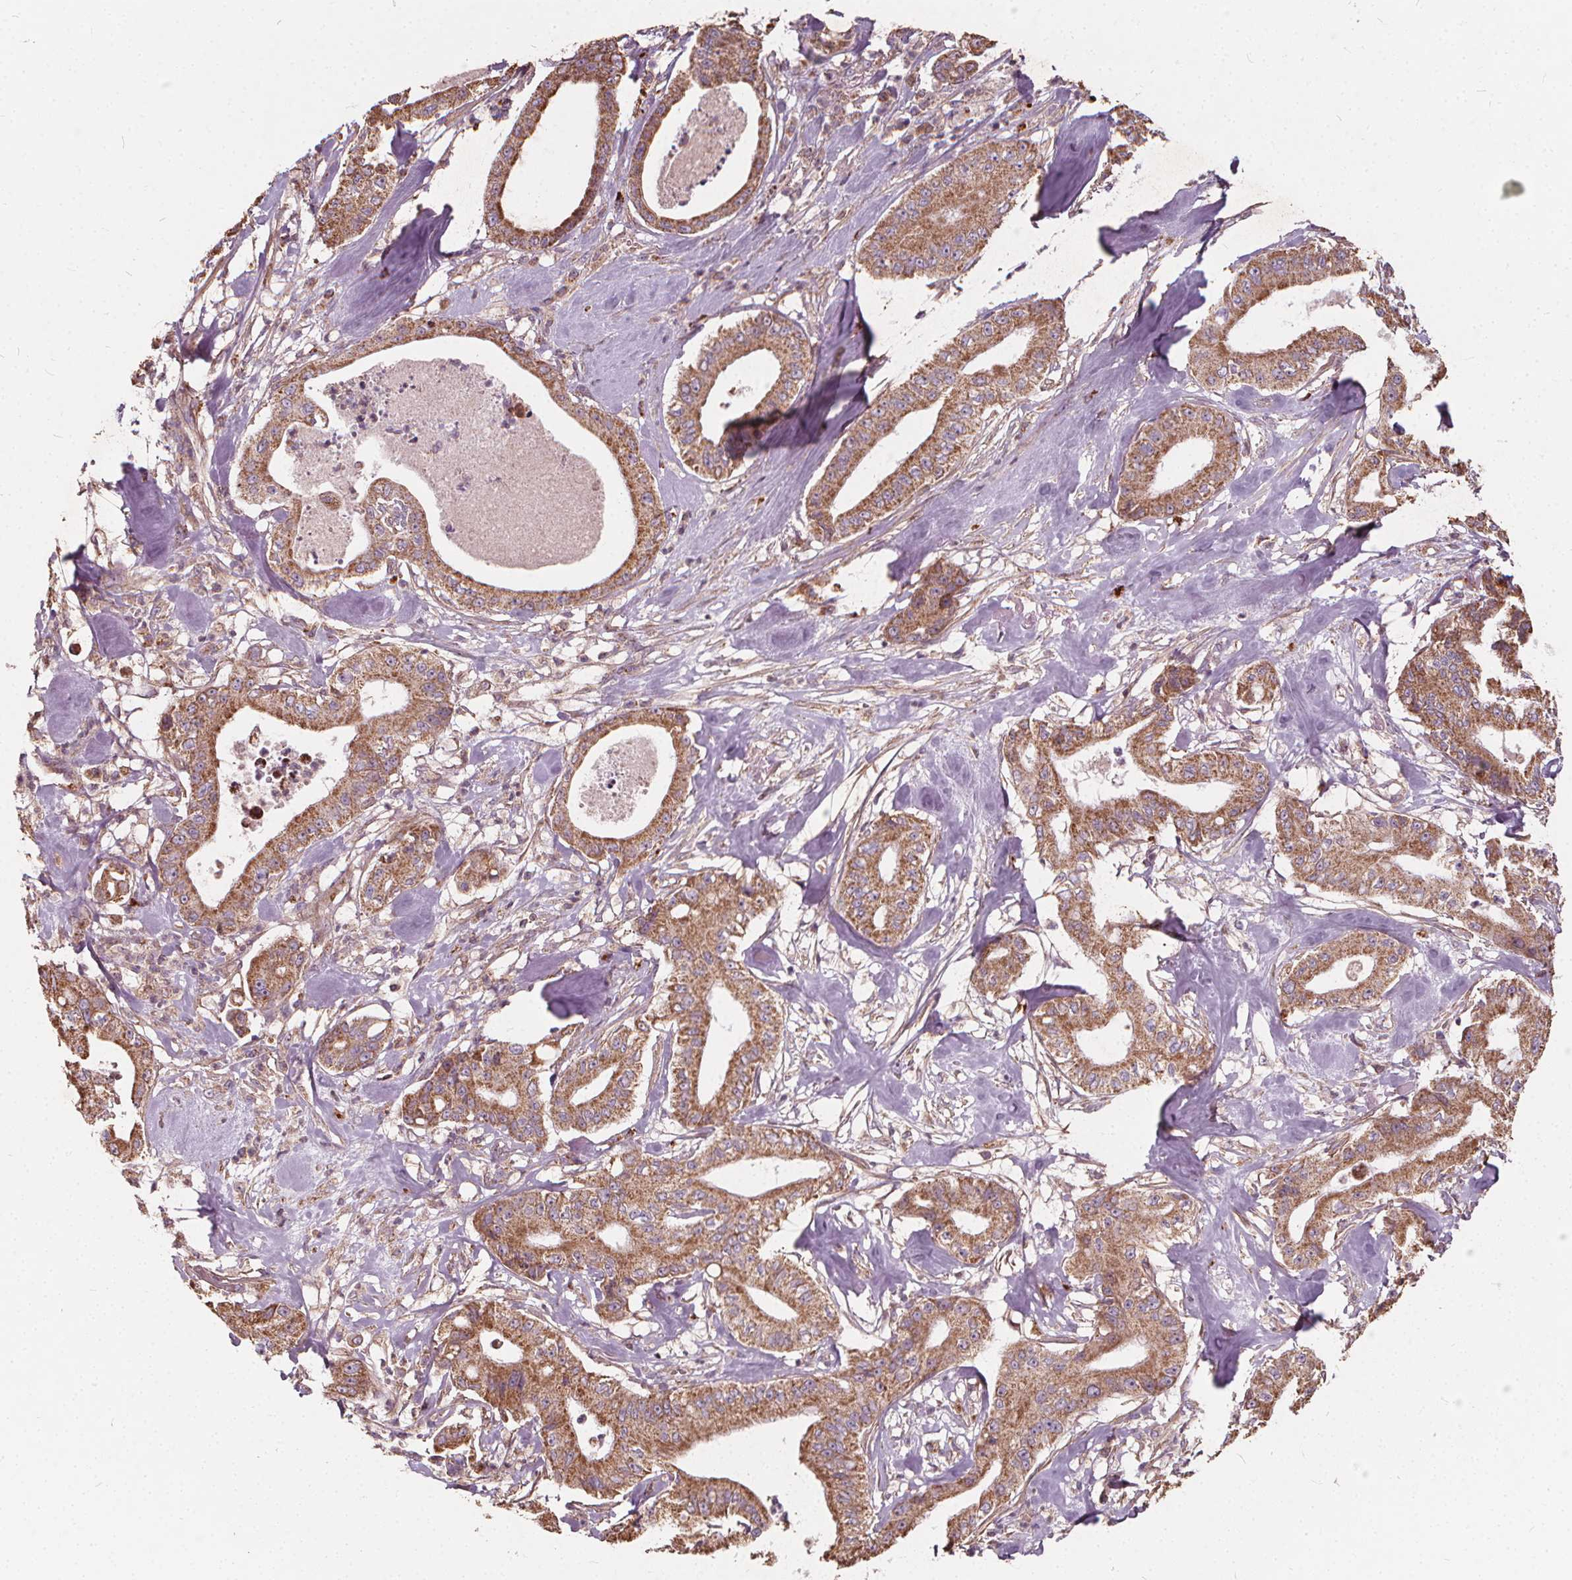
{"staining": {"intensity": "moderate", "quantity": ">75%", "location": "cytoplasmic/membranous"}, "tissue": "pancreatic cancer", "cell_type": "Tumor cells", "image_type": "cancer", "snomed": [{"axis": "morphology", "description": "Adenocarcinoma, NOS"}, {"axis": "topography", "description": "Pancreas"}], "caption": "Immunohistochemical staining of pancreatic cancer (adenocarcinoma) reveals medium levels of moderate cytoplasmic/membranous protein positivity in about >75% of tumor cells. (IHC, brightfield microscopy, high magnification).", "gene": "ORAI2", "patient": {"sex": "male", "age": 71}}